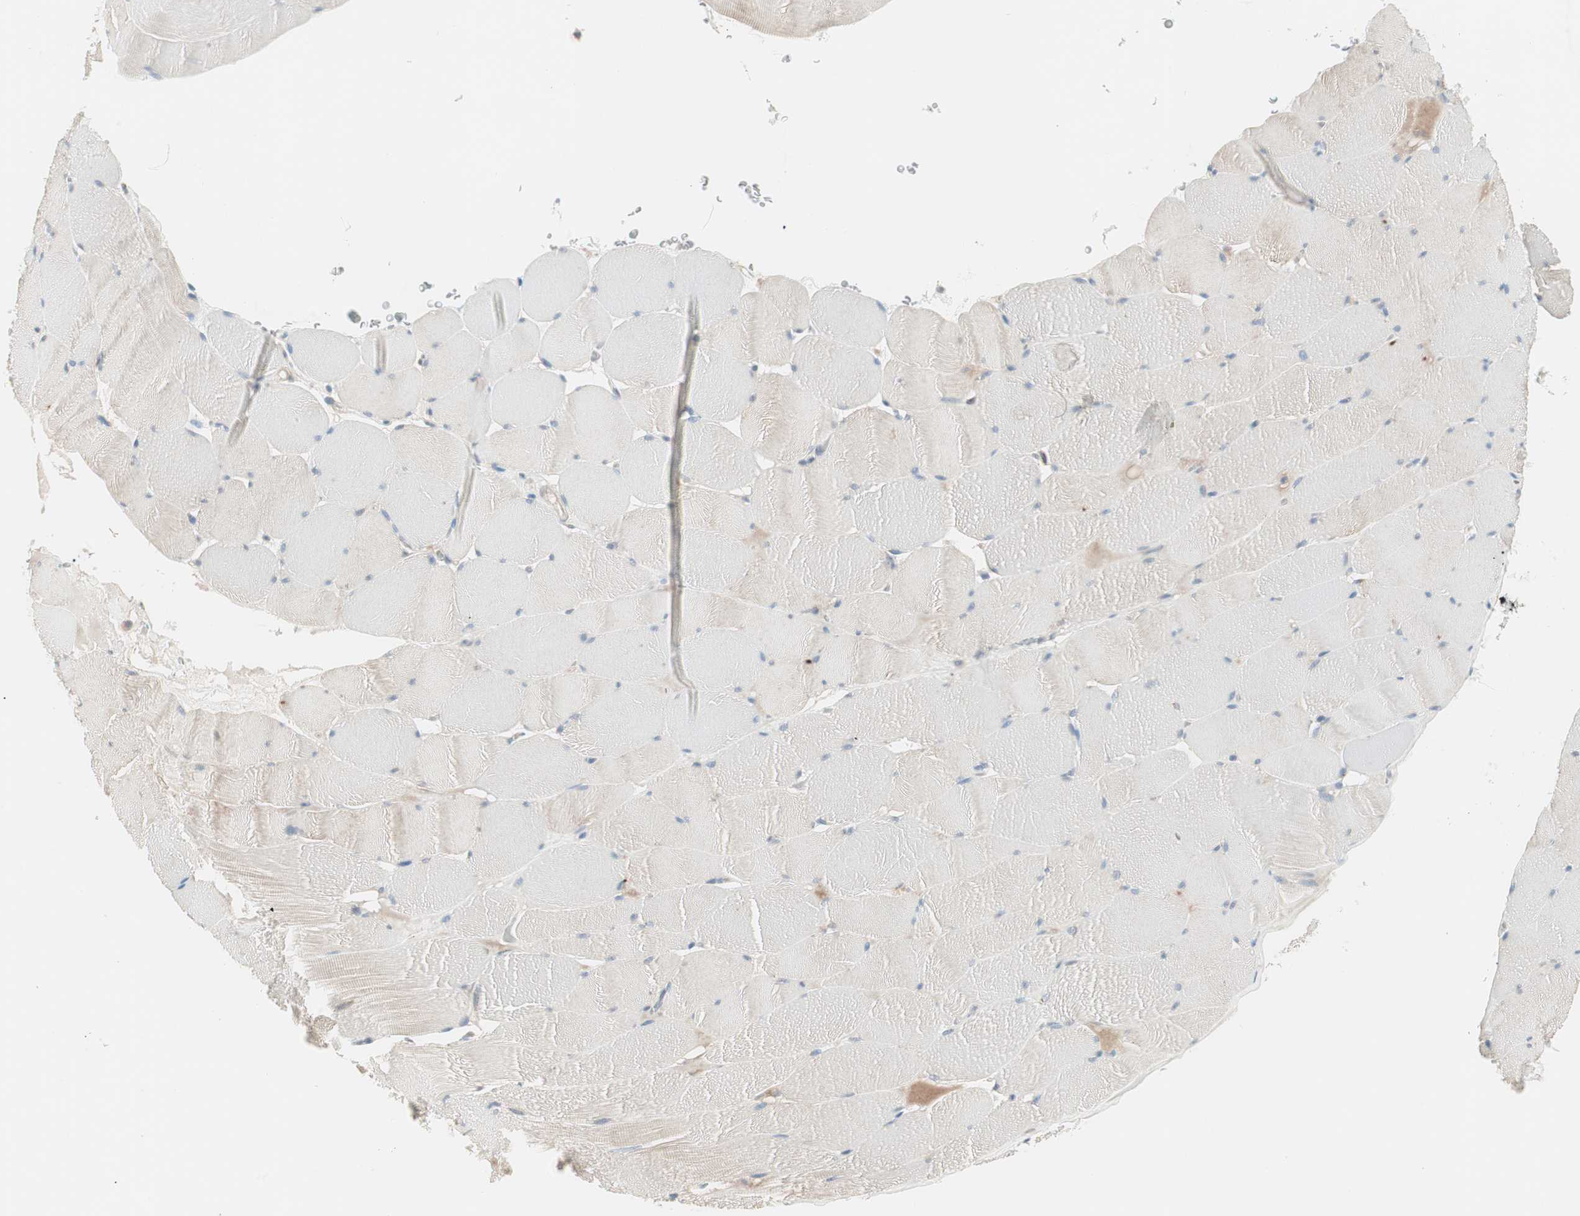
{"staining": {"intensity": "weak", "quantity": "<25%", "location": "cytoplasmic/membranous"}, "tissue": "skeletal muscle", "cell_type": "Myocytes", "image_type": "normal", "snomed": [{"axis": "morphology", "description": "Normal tissue, NOS"}, {"axis": "topography", "description": "Skeletal muscle"}], "caption": "High power microscopy micrograph of an immunohistochemistry (IHC) histopathology image of normal skeletal muscle, revealing no significant positivity in myocytes.", "gene": "RAD54B", "patient": {"sex": "male", "age": 62}}